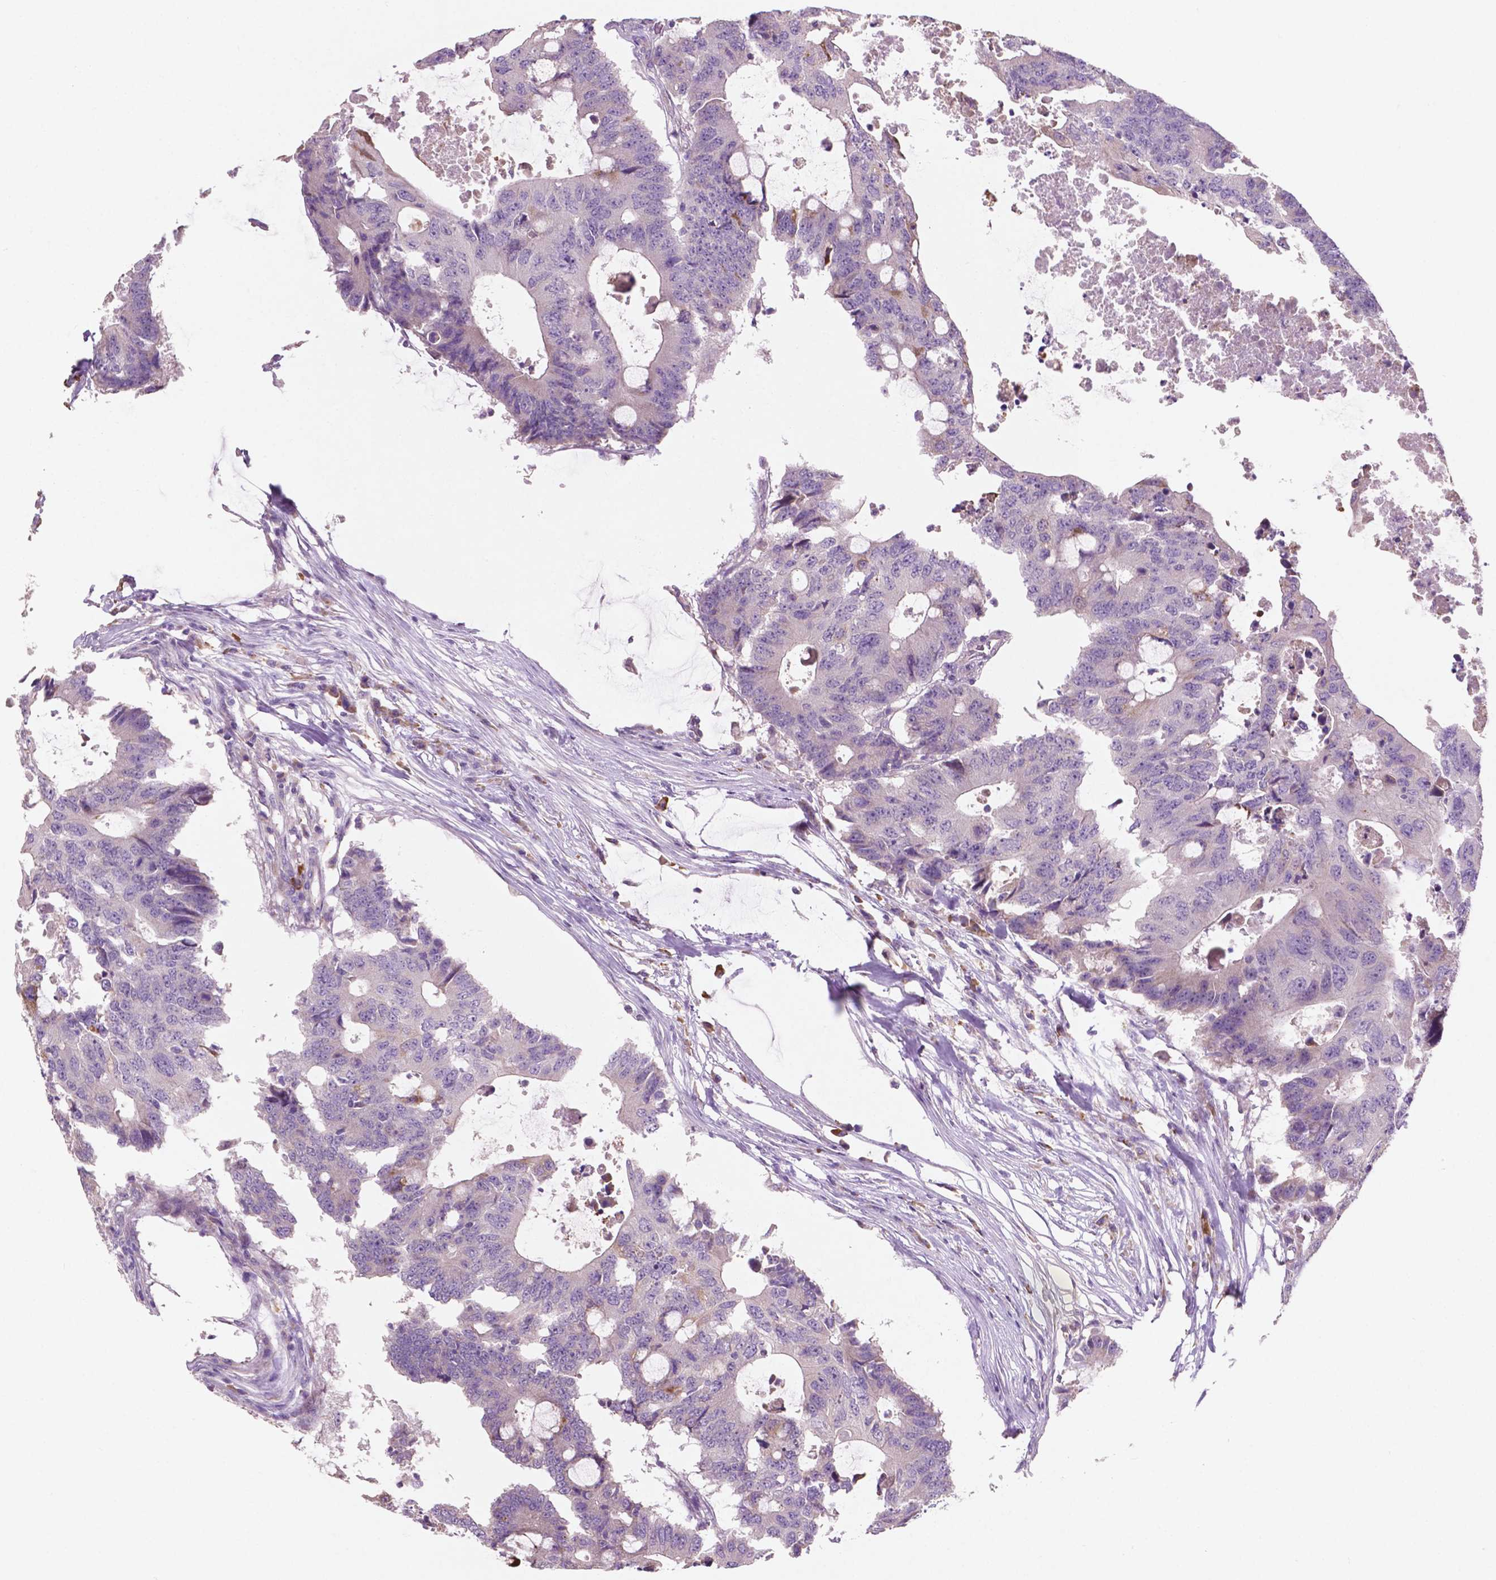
{"staining": {"intensity": "negative", "quantity": "none", "location": "none"}, "tissue": "colorectal cancer", "cell_type": "Tumor cells", "image_type": "cancer", "snomed": [{"axis": "morphology", "description": "Adenocarcinoma, NOS"}, {"axis": "topography", "description": "Colon"}], "caption": "Immunohistochemistry (IHC) of human colorectal adenocarcinoma shows no expression in tumor cells.", "gene": "LRP1B", "patient": {"sex": "male", "age": 71}}